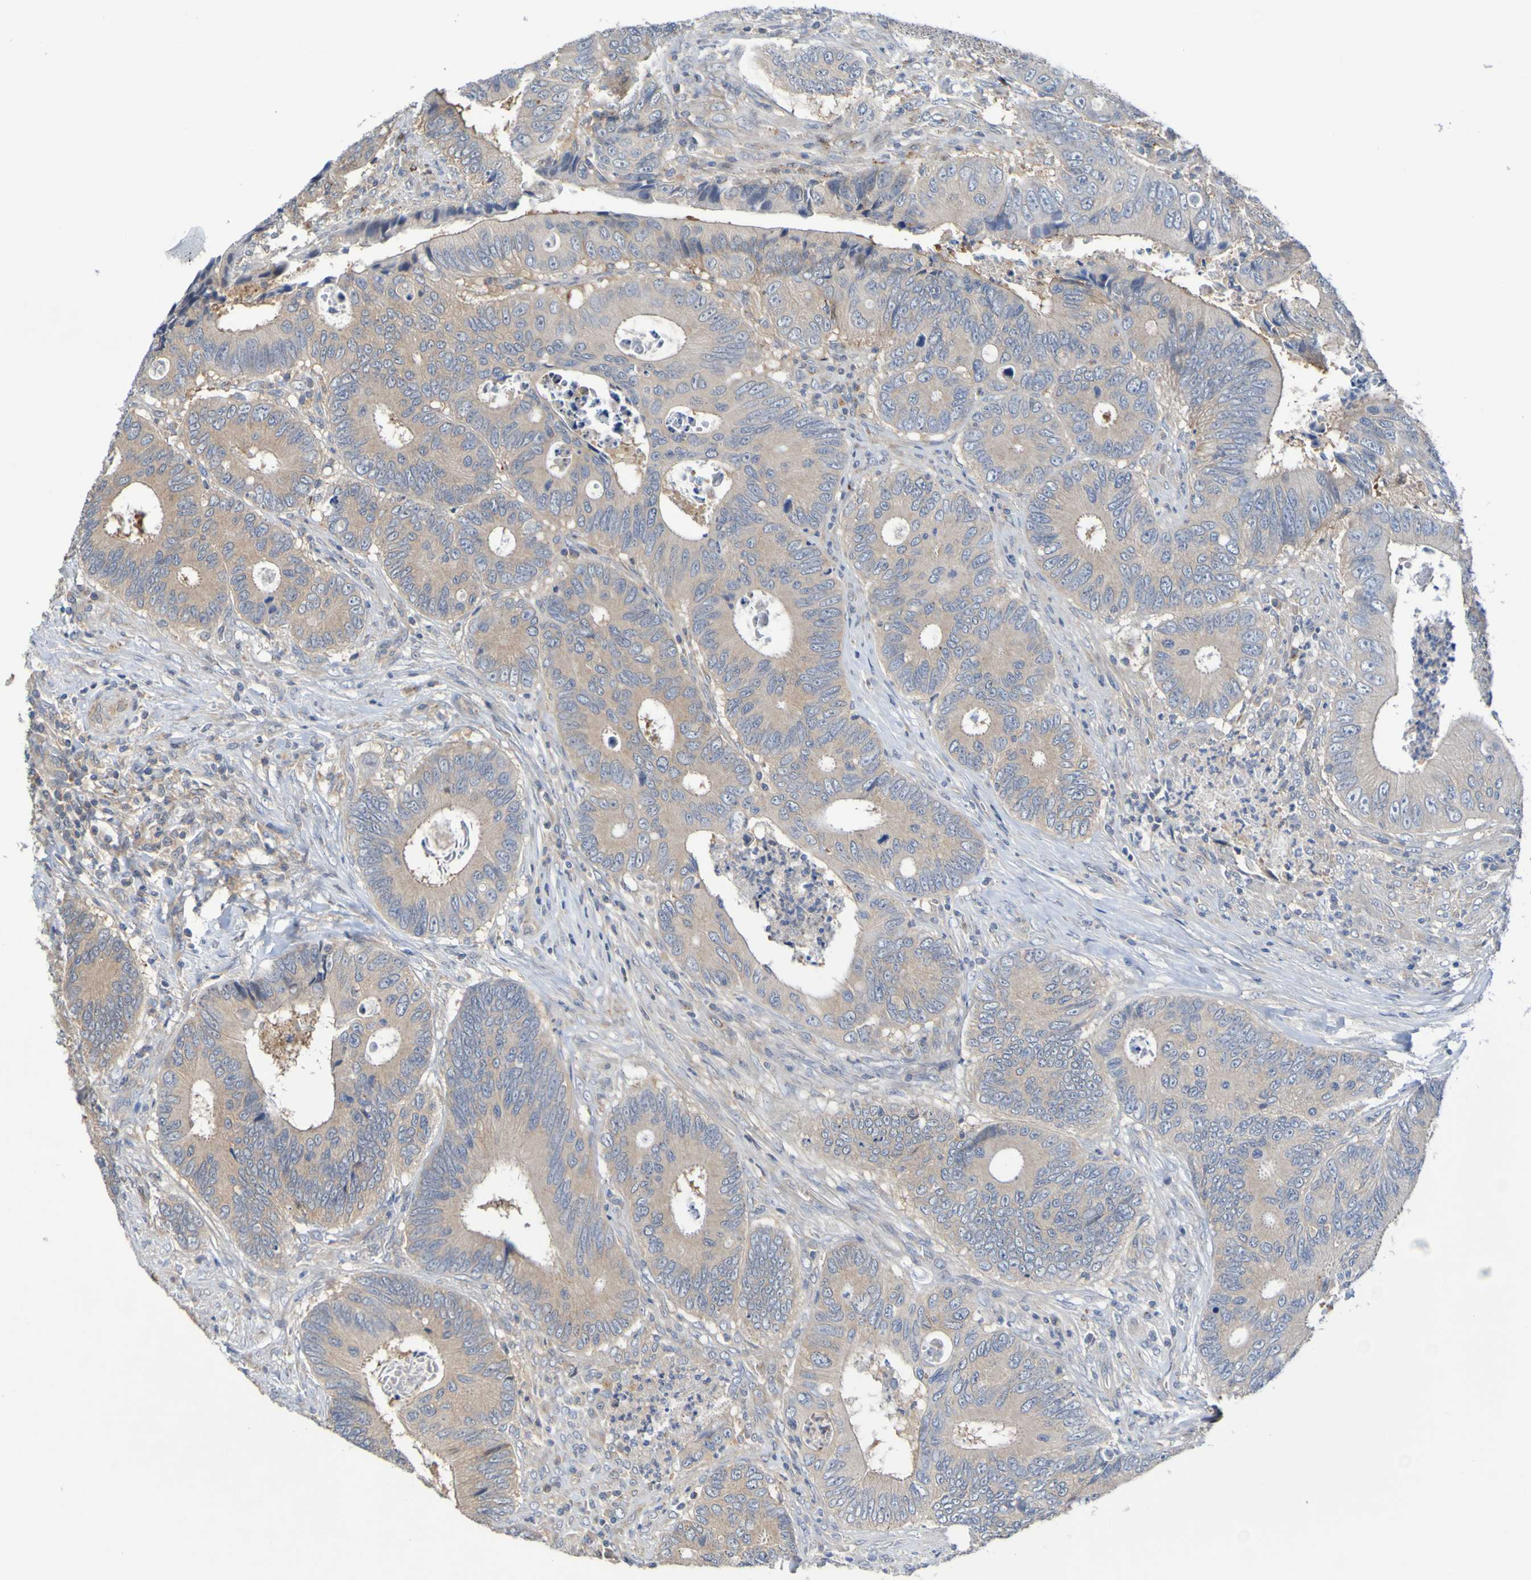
{"staining": {"intensity": "weak", "quantity": ">75%", "location": "cytoplasmic/membranous"}, "tissue": "colorectal cancer", "cell_type": "Tumor cells", "image_type": "cancer", "snomed": [{"axis": "morphology", "description": "Inflammation, NOS"}, {"axis": "morphology", "description": "Adenocarcinoma, NOS"}, {"axis": "topography", "description": "Colon"}], "caption": "A brown stain labels weak cytoplasmic/membranous expression of a protein in colorectal cancer tumor cells.", "gene": "SDK1", "patient": {"sex": "male", "age": 72}}